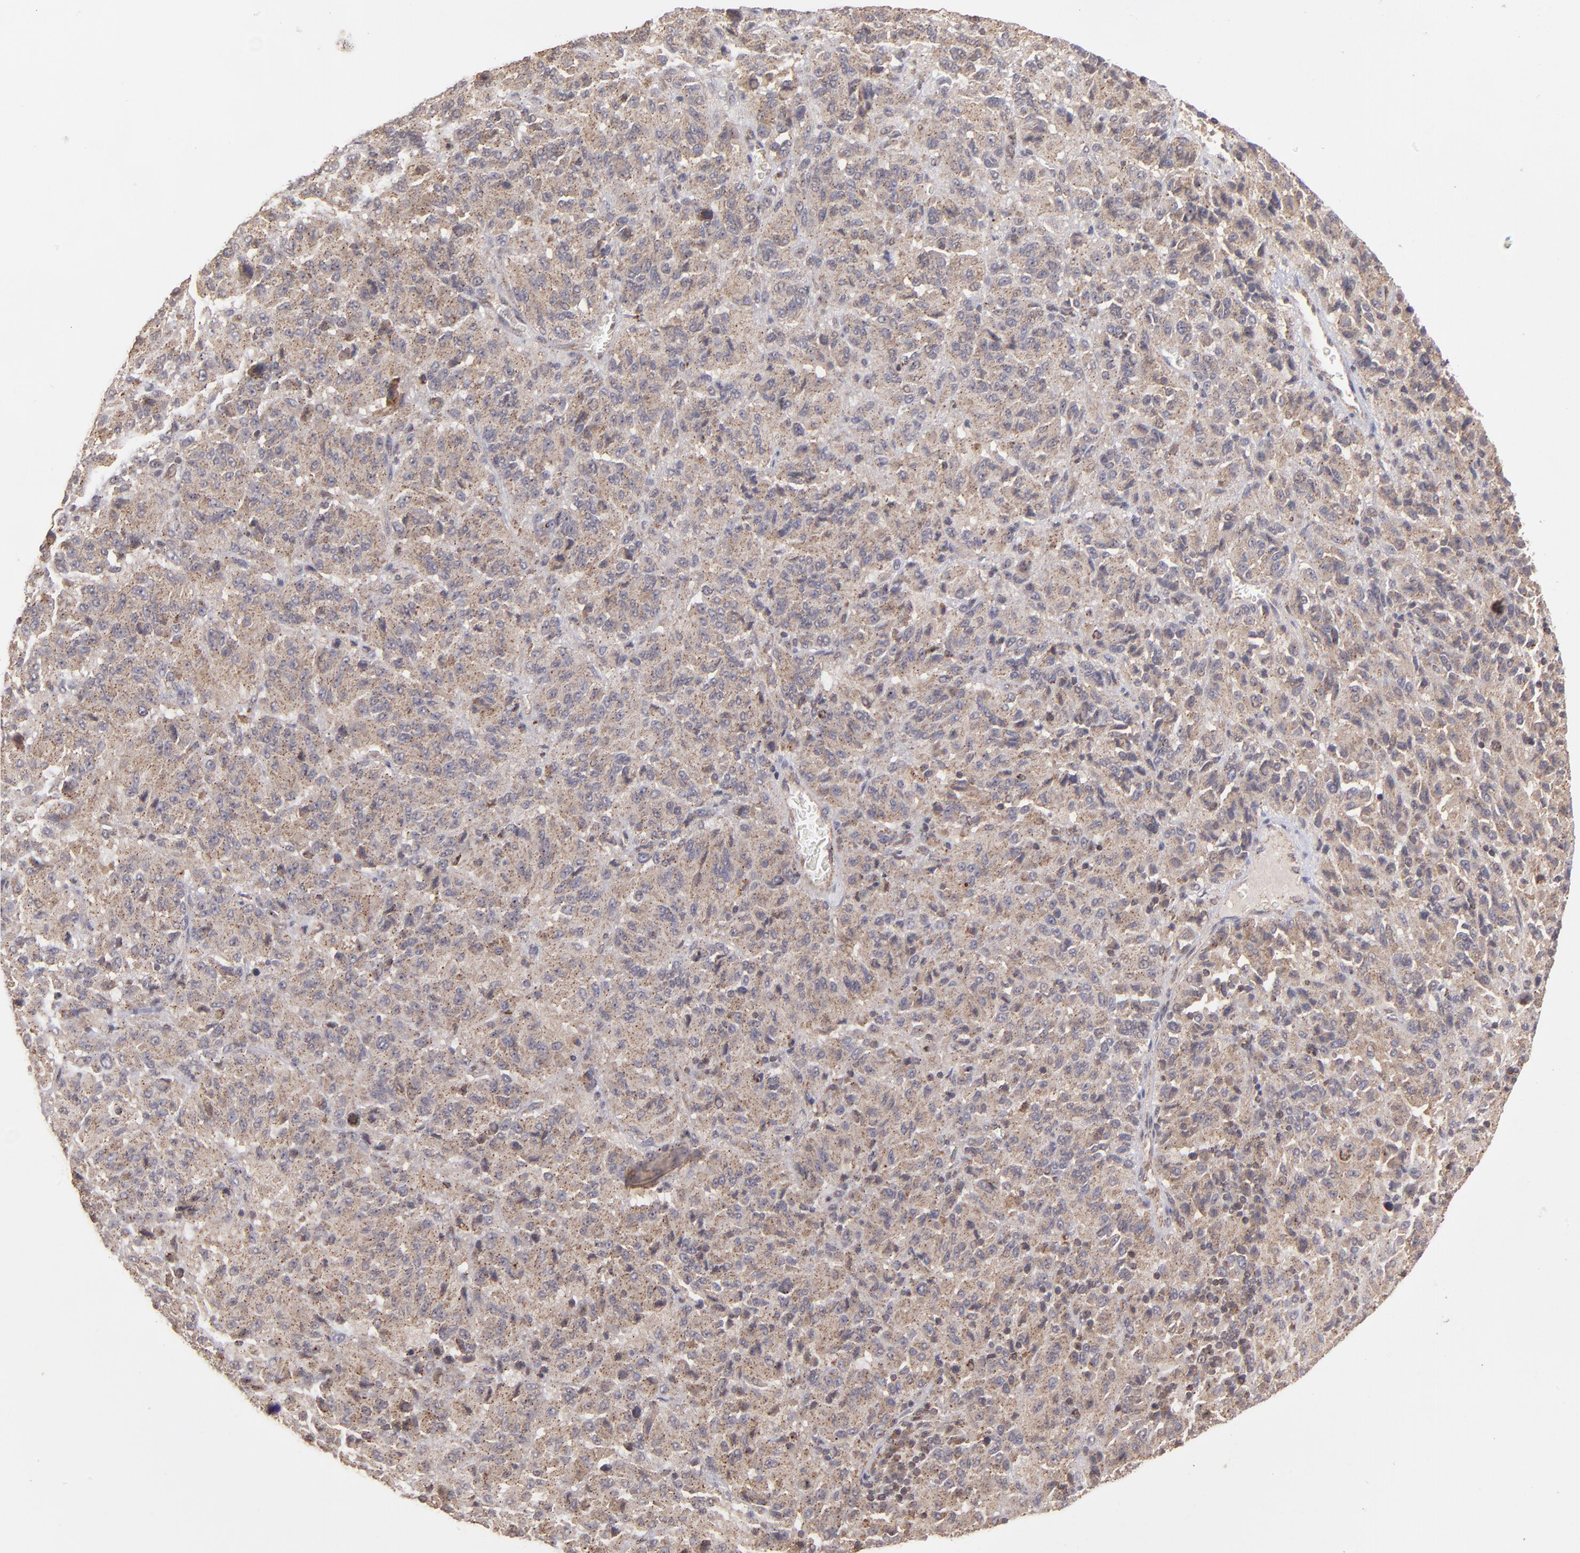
{"staining": {"intensity": "moderate", "quantity": ">75%", "location": "cytoplasmic/membranous"}, "tissue": "melanoma", "cell_type": "Tumor cells", "image_type": "cancer", "snomed": [{"axis": "morphology", "description": "Malignant melanoma, Metastatic site"}, {"axis": "topography", "description": "Lung"}], "caption": "Approximately >75% of tumor cells in malignant melanoma (metastatic site) show moderate cytoplasmic/membranous protein staining as visualized by brown immunohistochemical staining.", "gene": "ZFYVE1", "patient": {"sex": "male", "age": 64}}